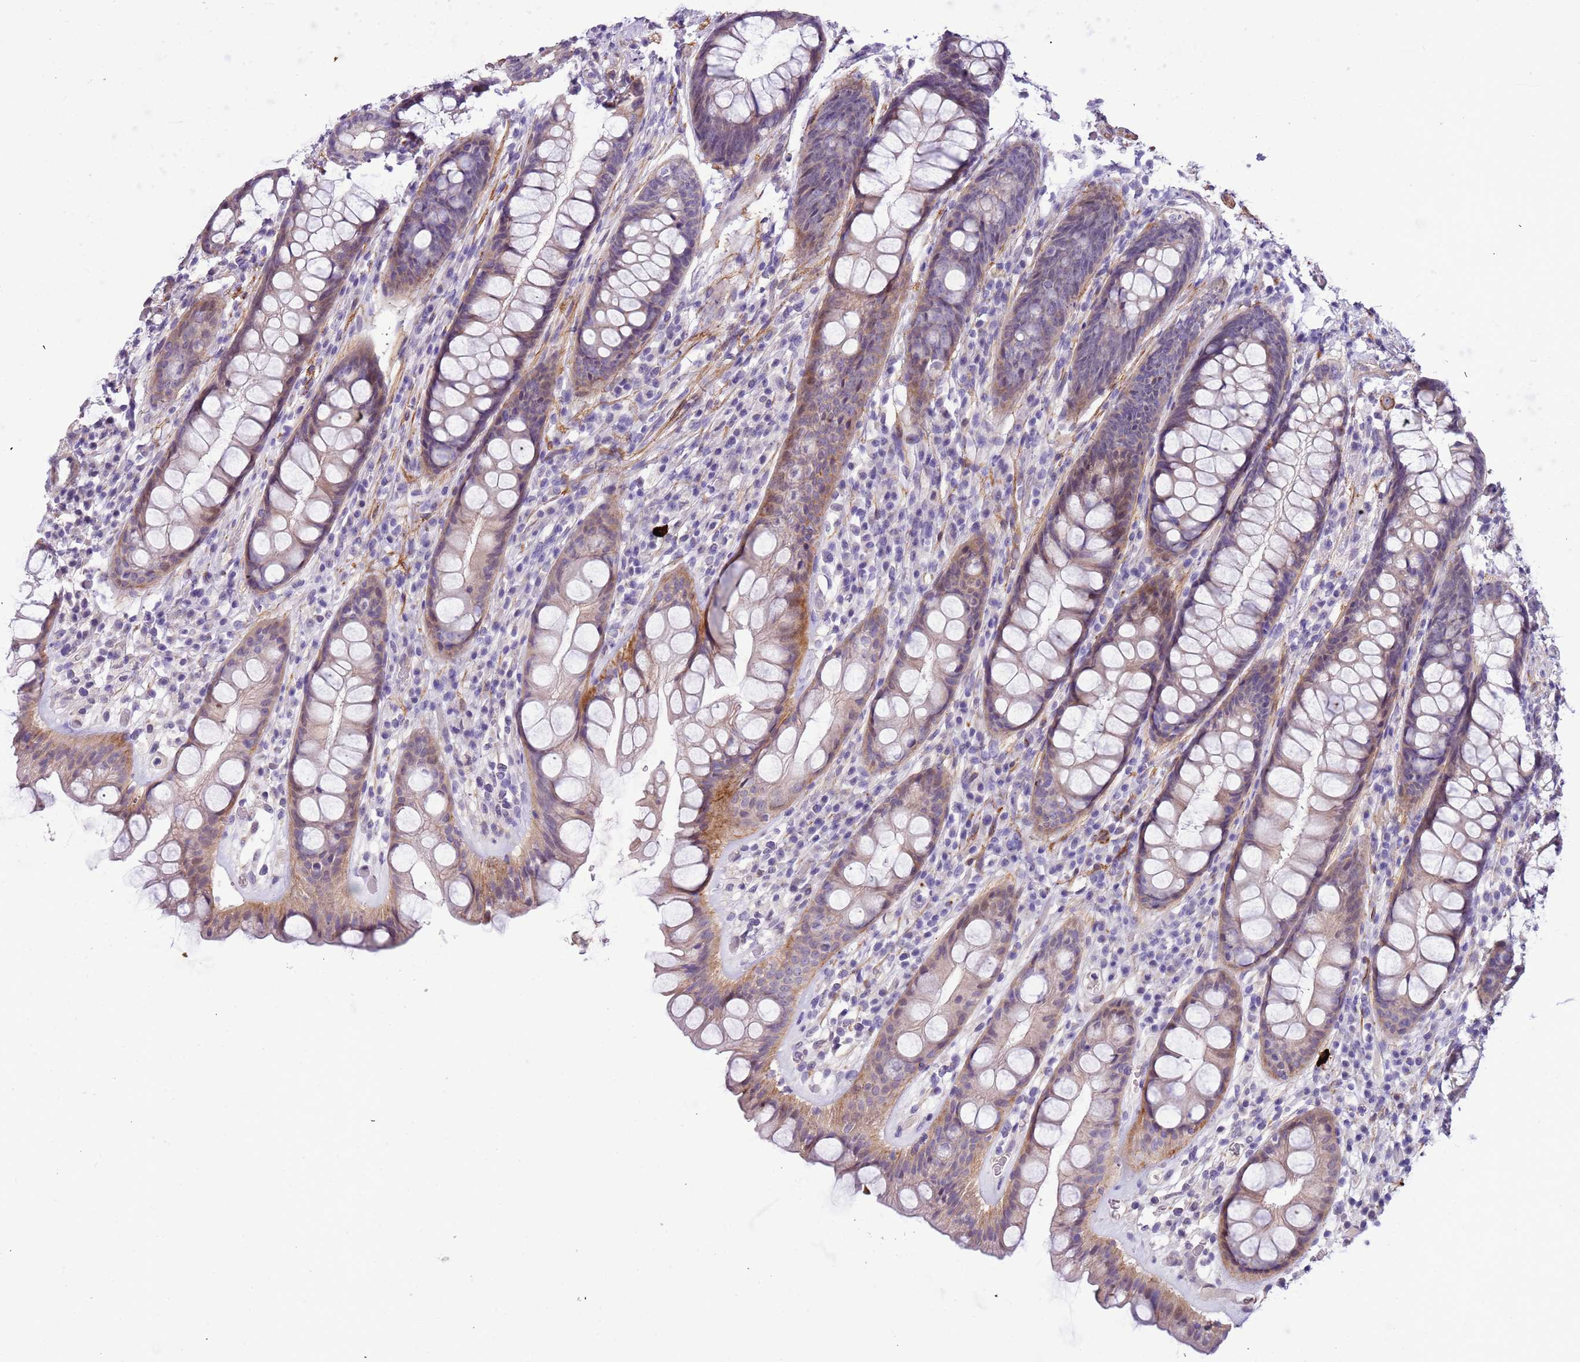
{"staining": {"intensity": "moderate", "quantity": "25%-75%", "location": "cytoplasmic/membranous"}, "tissue": "rectum", "cell_type": "Glandular cells", "image_type": "normal", "snomed": [{"axis": "morphology", "description": "Normal tissue, NOS"}, {"axis": "topography", "description": "Rectum"}], "caption": "There is medium levels of moderate cytoplasmic/membranous staining in glandular cells of unremarkable rectum, as demonstrated by immunohistochemical staining (brown color).", "gene": "PLEKHH1", "patient": {"sex": "male", "age": 74}}